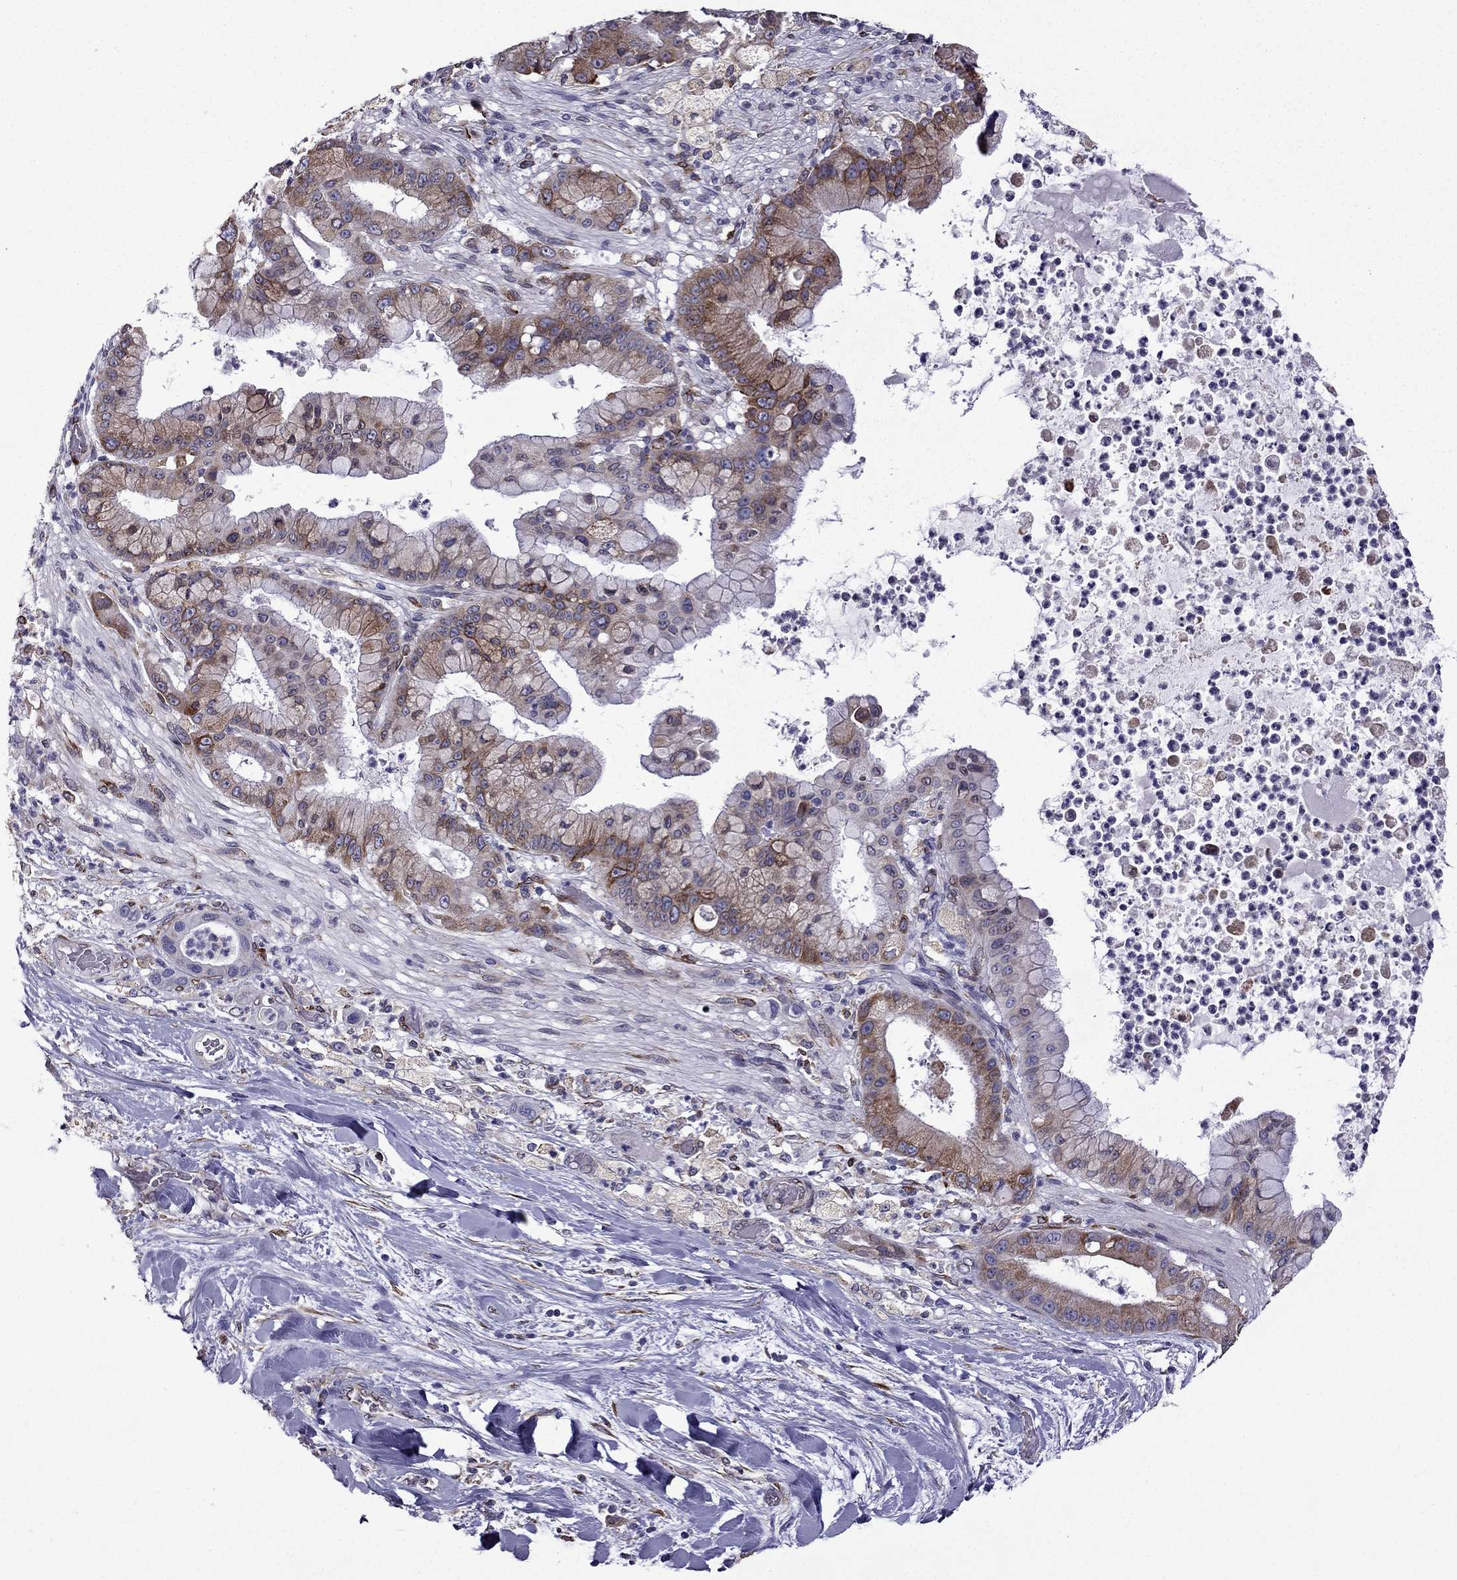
{"staining": {"intensity": "moderate", "quantity": ">75%", "location": "cytoplasmic/membranous"}, "tissue": "liver cancer", "cell_type": "Tumor cells", "image_type": "cancer", "snomed": [{"axis": "morphology", "description": "Cholangiocarcinoma"}, {"axis": "topography", "description": "Liver"}], "caption": "The image exhibits staining of liver cancer, revealing moderate cytoplasmic/membranous protein positivity (brown color) within tumor cells.", "gene": "IKBIP", "patient": {"sex": "female", "age": 54}}